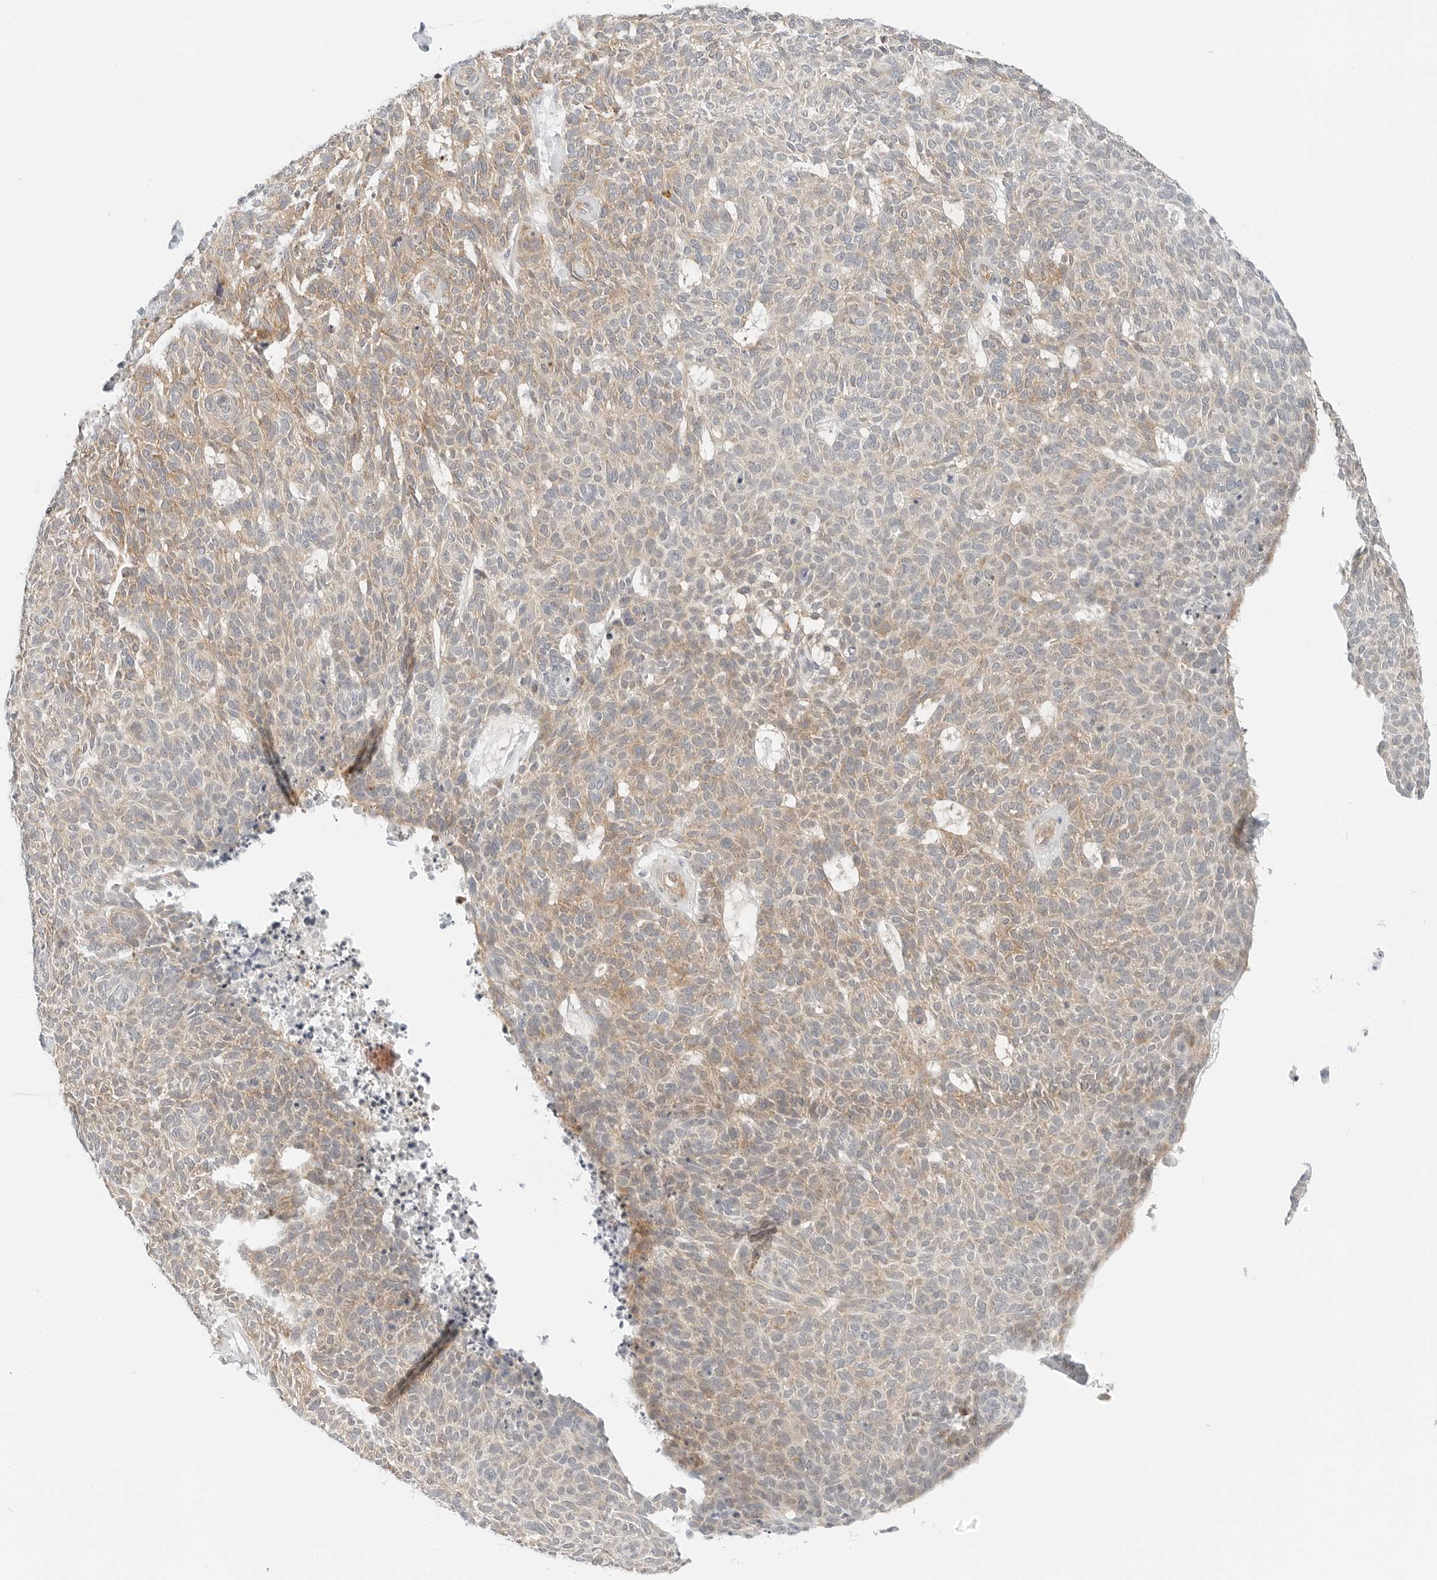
{"staining": {"intensity": "weak", "quantity": ">75%", "location": "cytoplasmic/membranous"}, "tissue": "skin cancer", "cell_type": "Tumor cells", "image_type": "cancer", "snomed": [{"axis": "morphology", "description": "Squamous cell carcinoma, NOS"}, {"axis": "topography", "description": "Skin"}], "caption": "An image of skin squamous cell carcinoma stained for a protein exhibits weak cytoplasmic/membranous brown staining in tumor cells. The staining was performed using DAB to visualize the protein expression in brown, while the nuclei were stained in blue with hematoxylin (Magnification: 20x).", "gene": "IQCC", "patient": {"sex": "female", "age": 90}}